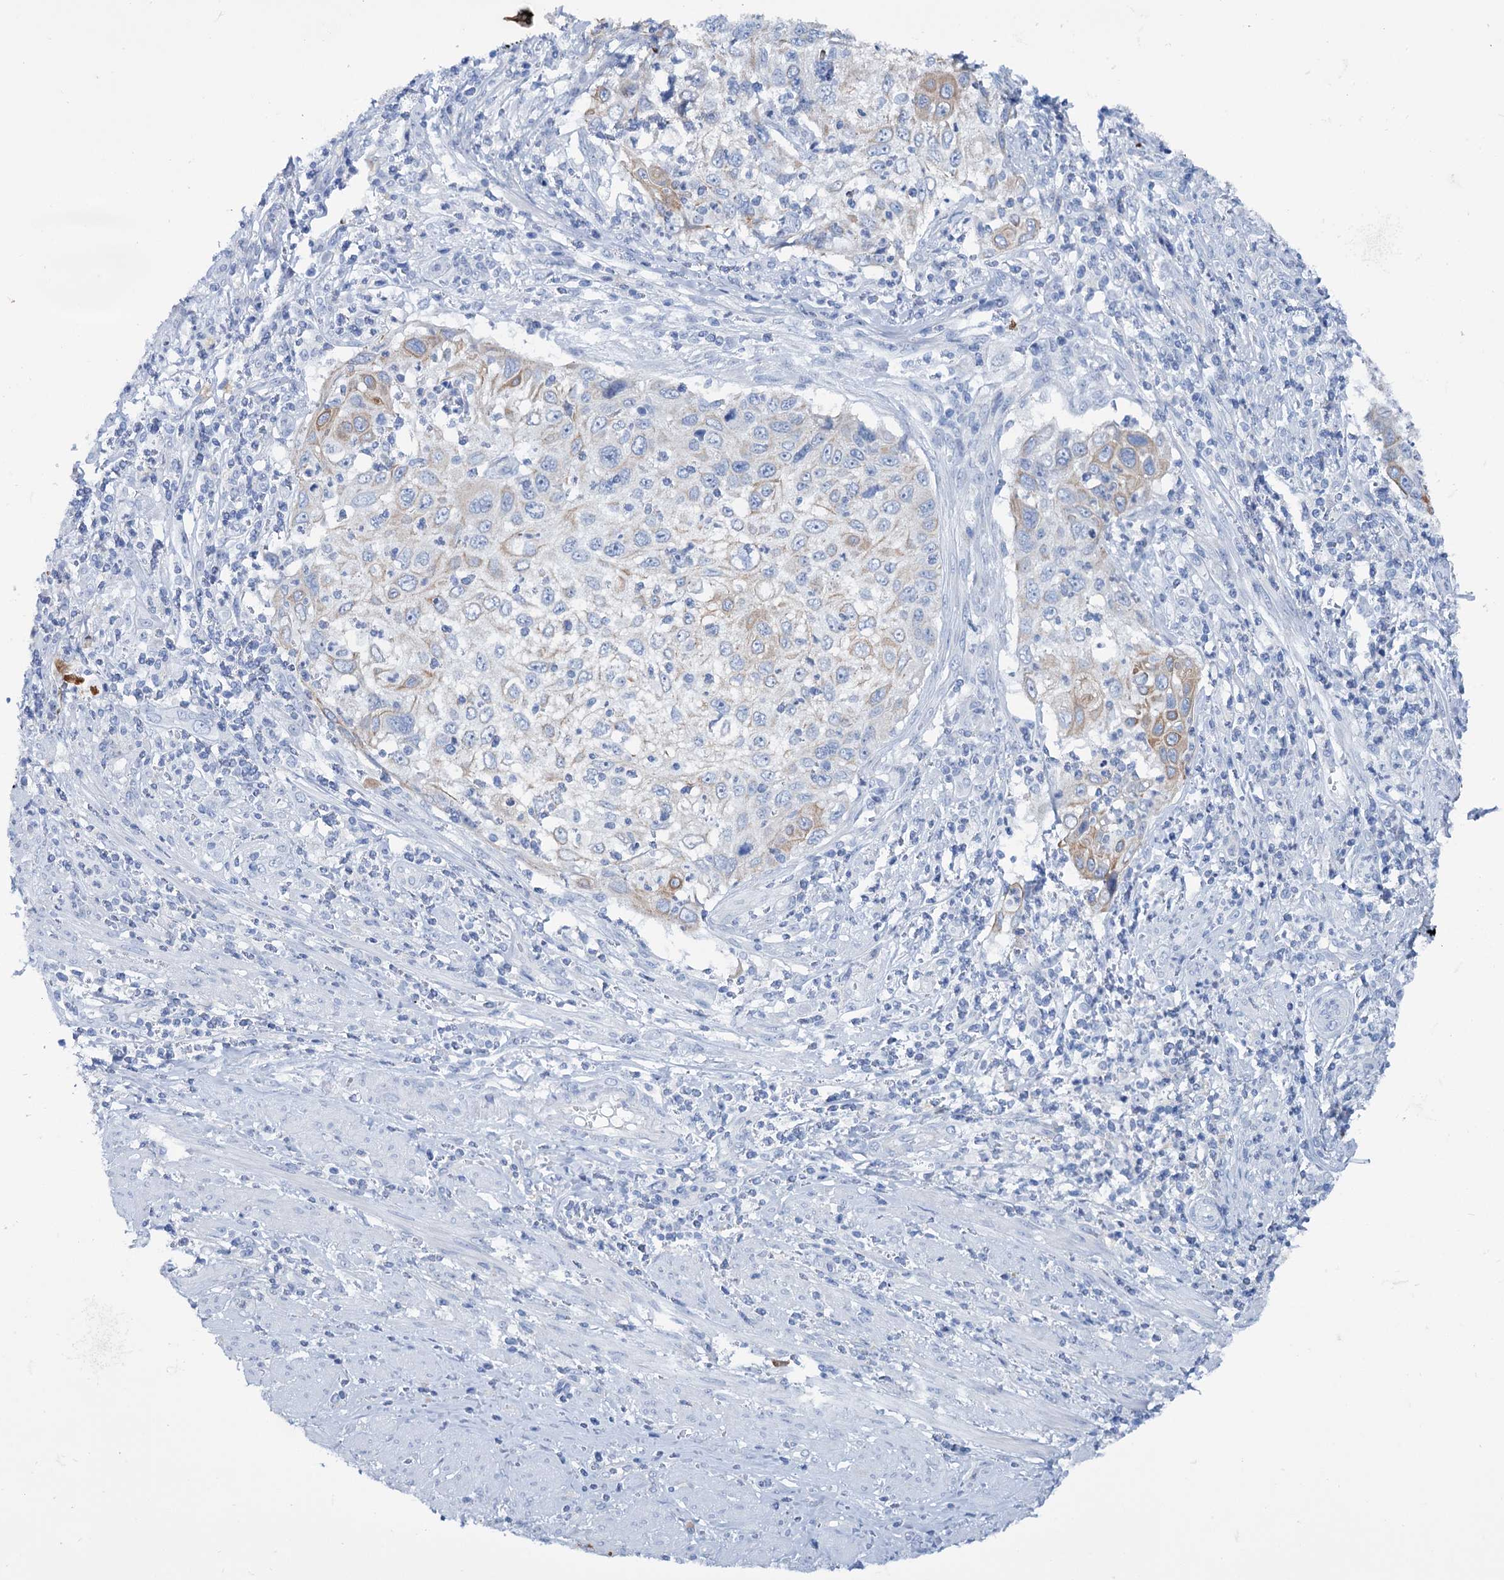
{"staining": {"intensity": "weak", "quantity": "<25%", "location": "cytoplasmic/membranous"}, "tissue": "cervical cancer", "cell_type": "Tumor cells", "image_type": "cancer", "snomed": [{"axis": "morphology", "description": "Squamous cell carcinoma, NOS"}, {"axis": "topography", "description": "Cervix"}], "caption": "Tumor cells are negative for protein expression in human cervical cancer (squamous cell carcinoma).", "gene": "FAAP20", "patient": {"sex": "female", "age": 70}}